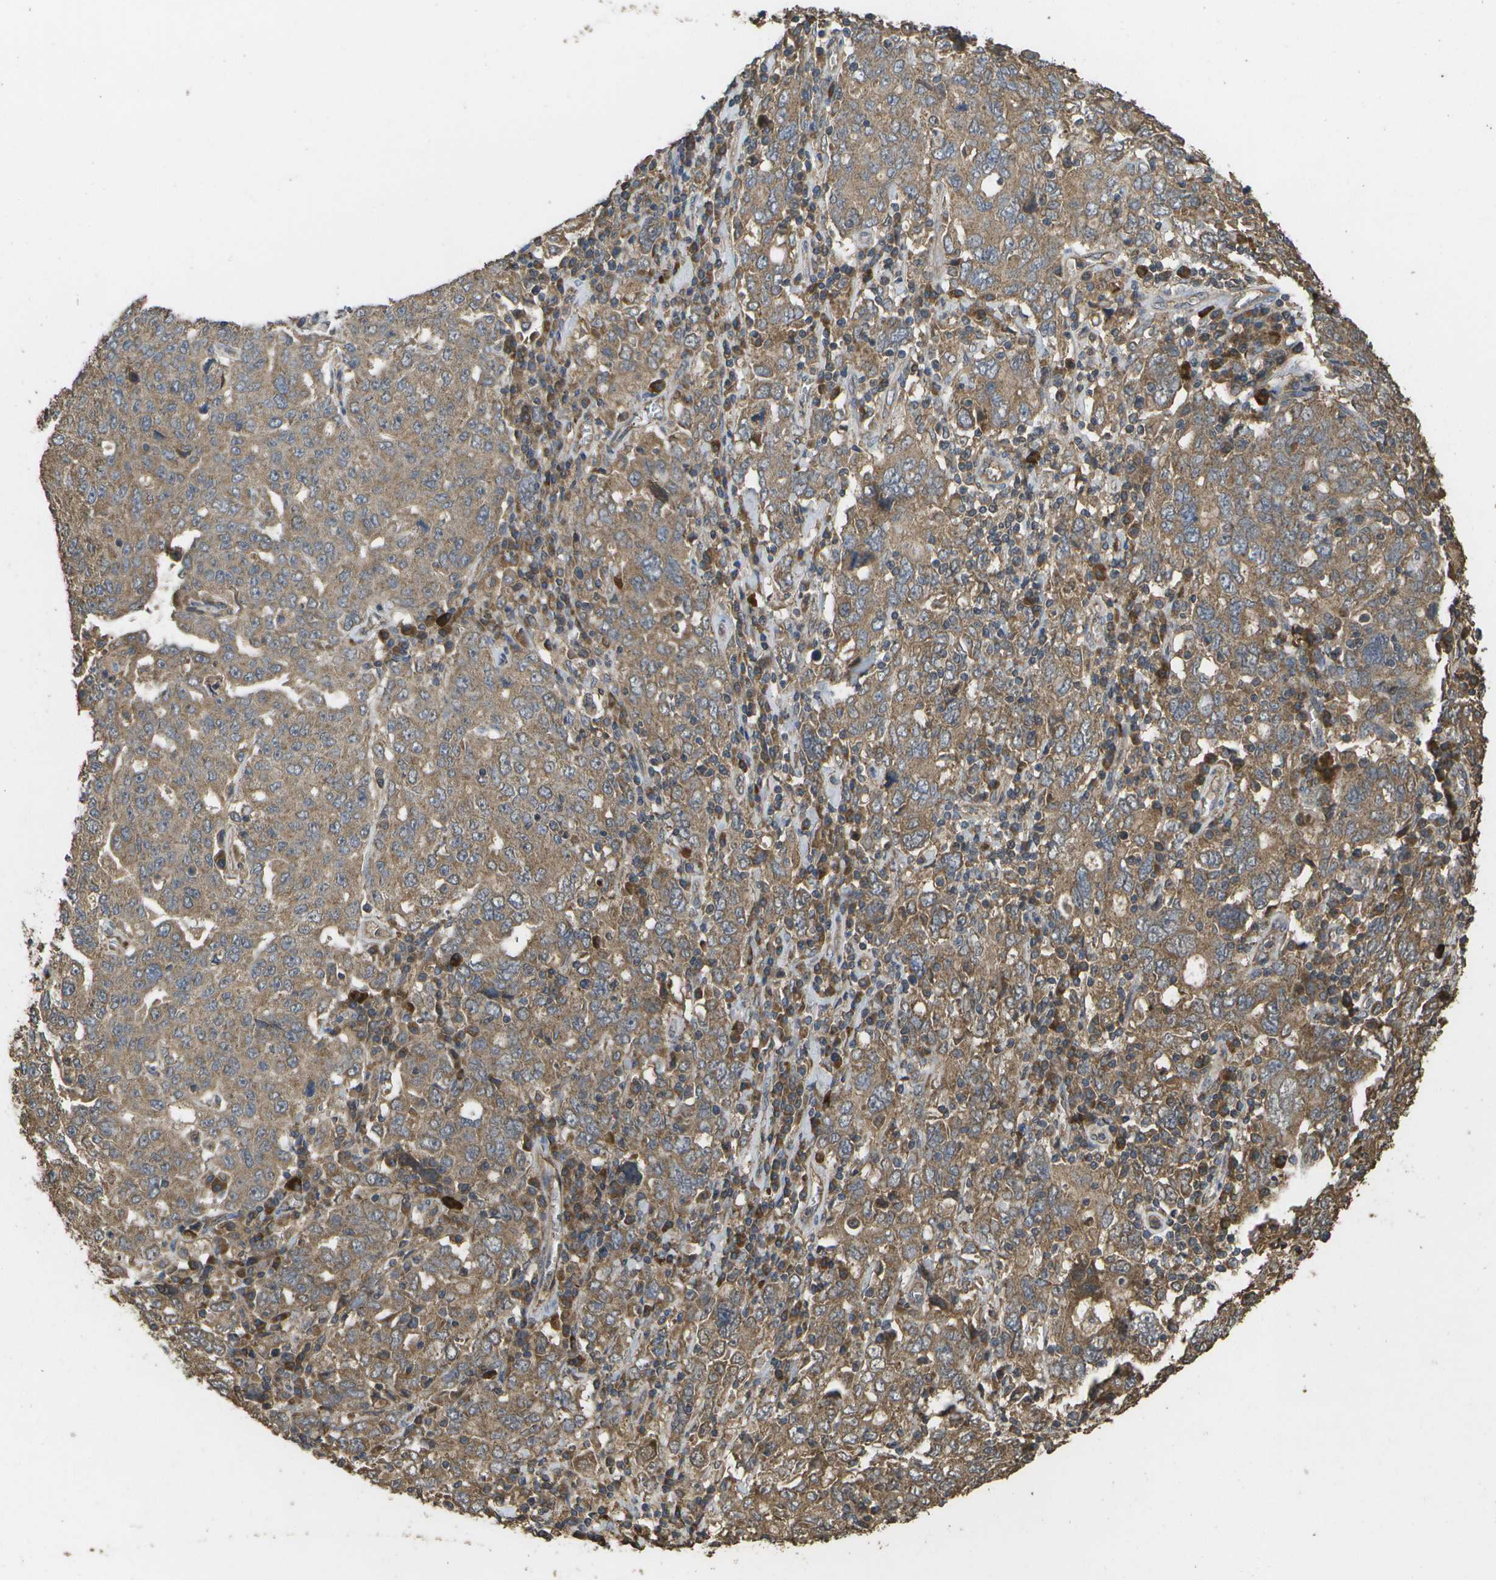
{"staining": {"intensity": "moderate", "quantity": ">75%", "location": "cytoplasmic/membranous"}, "tissue": "ovarian cancer", "cell_type": "Tumor cells", "image_type": "cancer", "snomed": [{"axis": "morphology", "description": "Carcinoma, endometroid"}, {"axis": "topography", "description": "Ovary"}], "caption": "Immunohistochemistry image of human ovarian cancer (endometroid carcinoma) stained for a protein (brown), which shows medium levels of moderate cytoplasmic/membranous positivity in about >75% of tumor cells.", "gene": "SACS", "patient": {"sex": "female", "age": 62}}